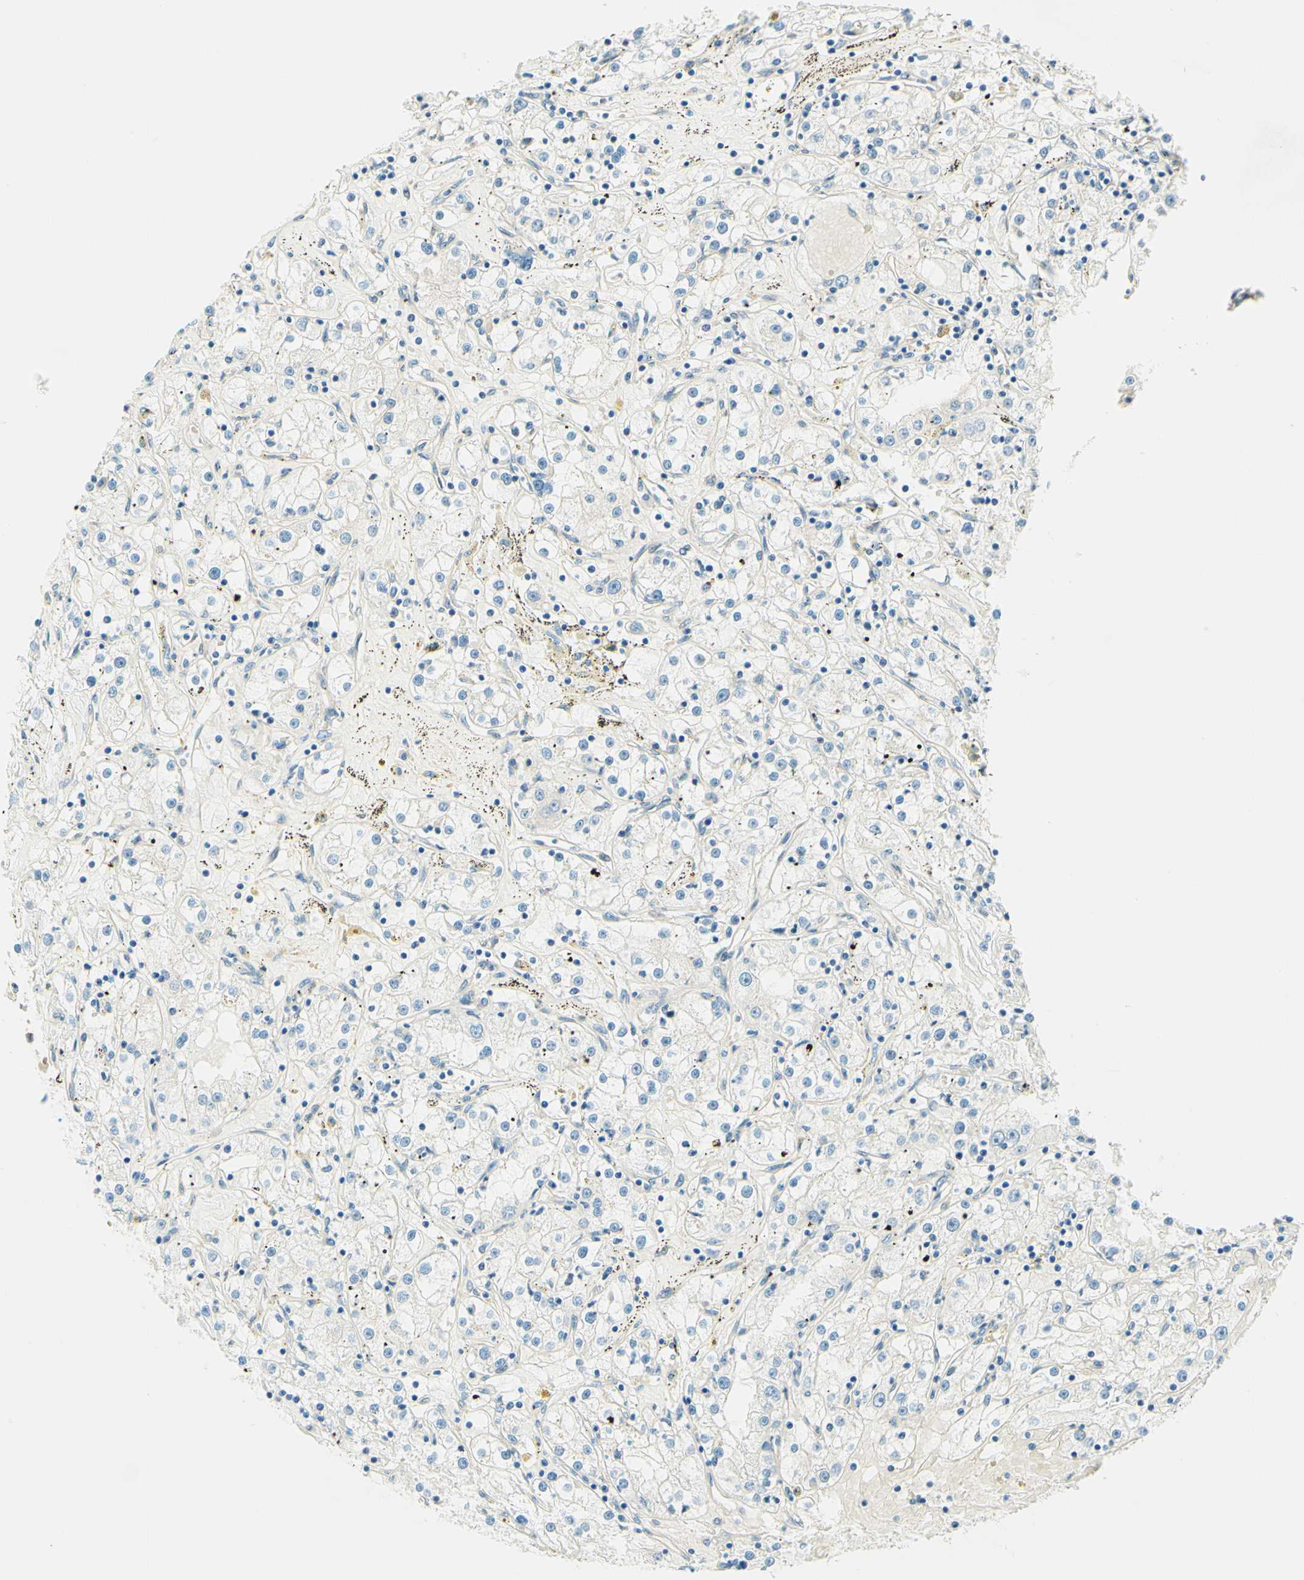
{"staining": {"intensity": "negative", "quantity": "none", "location": "none"}, "tissue": "renal cancer", "cell_type": "Tumor cells", "image_type": "cancer", "snomed": [{"axis": "morphology", "description": "Adenocarcinoma, NOS"}, {"axis": "topography", "description": "Kidney"}], "caption": "High magnification brightfield microscopy of adenocarcinoma (renal) stained with DAB (3,3'-diaminobenzidine) (brown) and counterstained with hematoxylin (blue): tumor cells show no significant expression.", "gene": "TAOK2", "patient": {"sex": "male", "age": 56}}